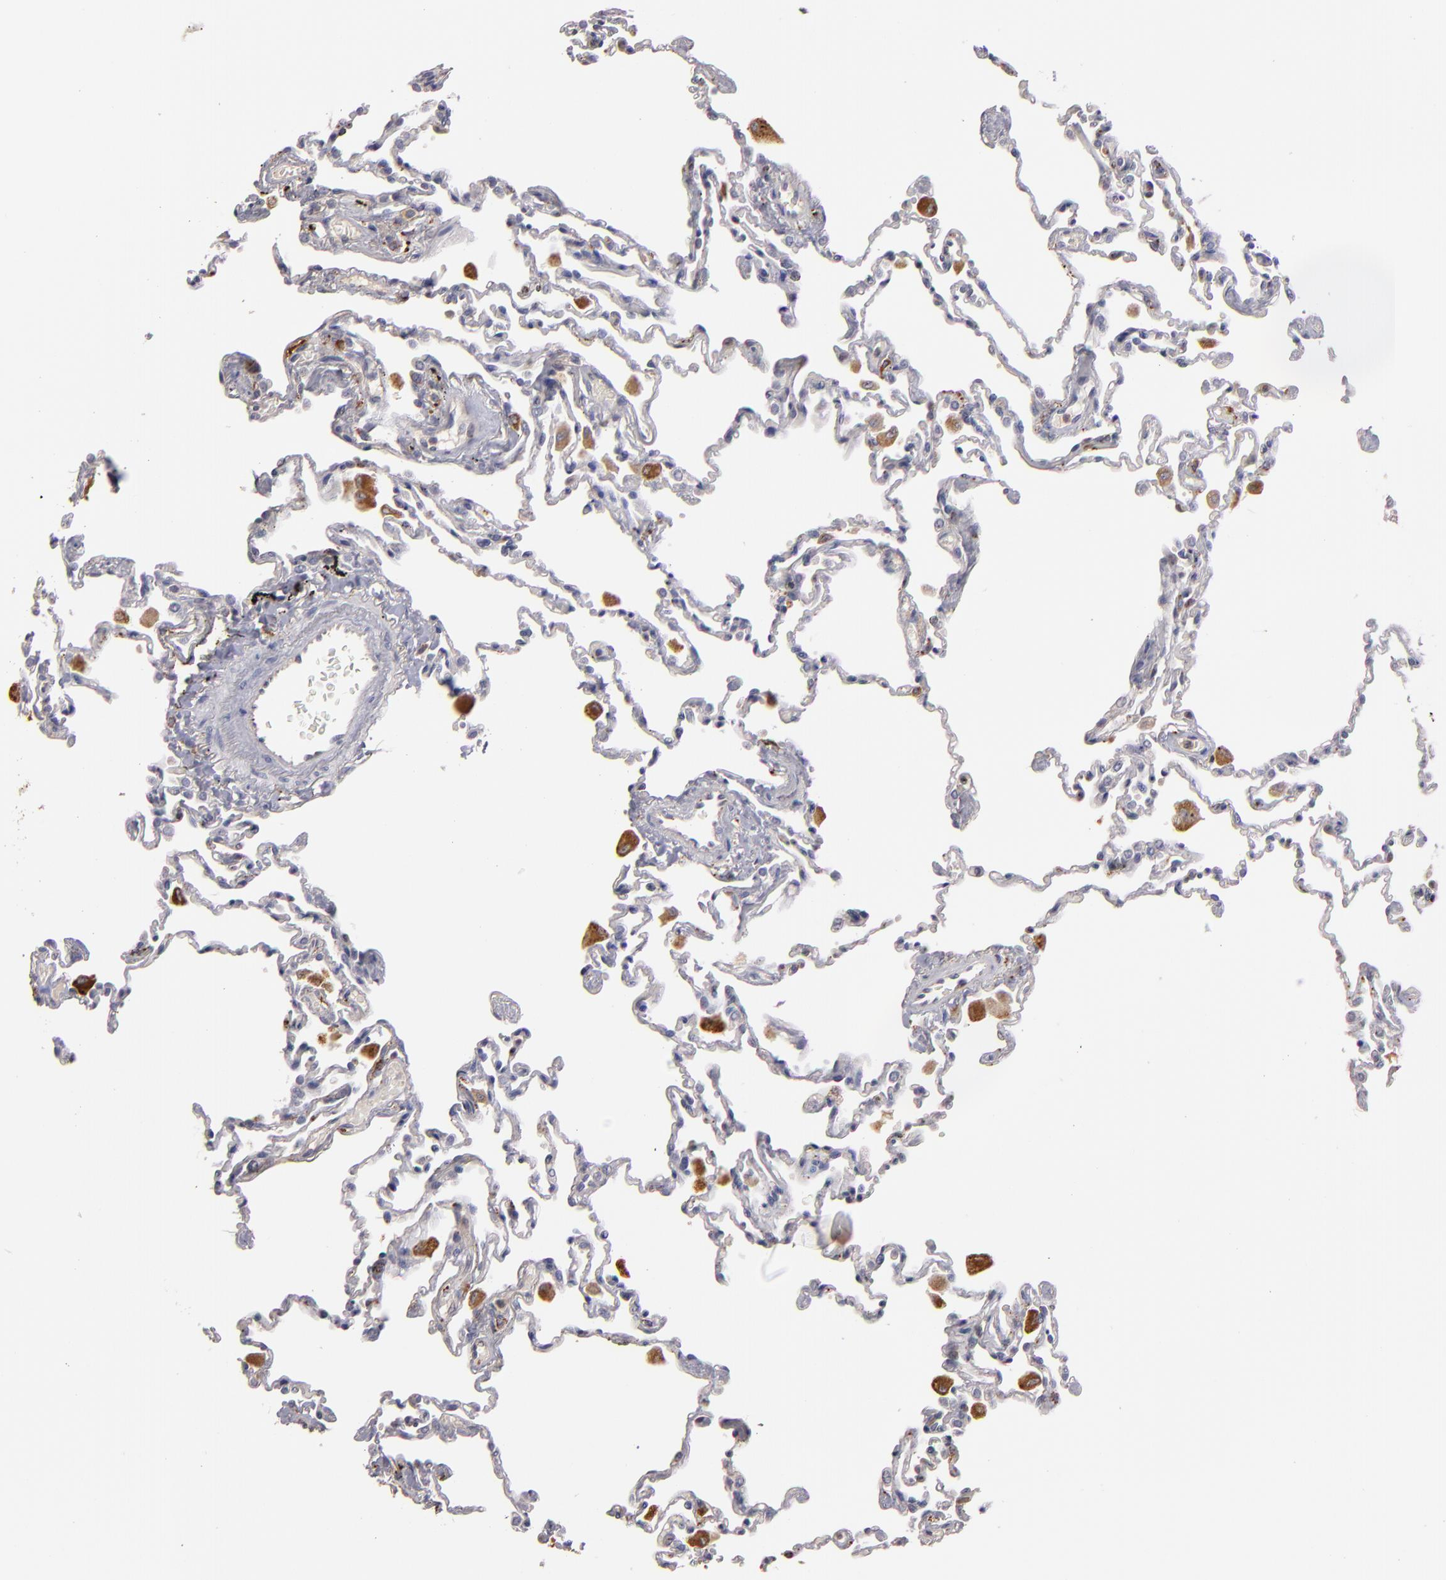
{"staining": {"intensity": "weak", "quantity": "25%-75%", "location": "cytoplasmic/membranous"}, "tissue": "lung", "cell_type": "Alveolar cells", "image_type": "normal", "snomed": [{"axis": "morphology", "description": "Normal tissue, NOS"}, {"axis": "topography", "description": "Lung"}], "caption": "Unremarkable lung was stained to show a protein in brown. There is low levels of weak cytoplasmic/membranous positivity in approximately 25%-75% of alveolar cells.", "gene": "TRAF1", "patient": {"sex": "male", "age": 59}}